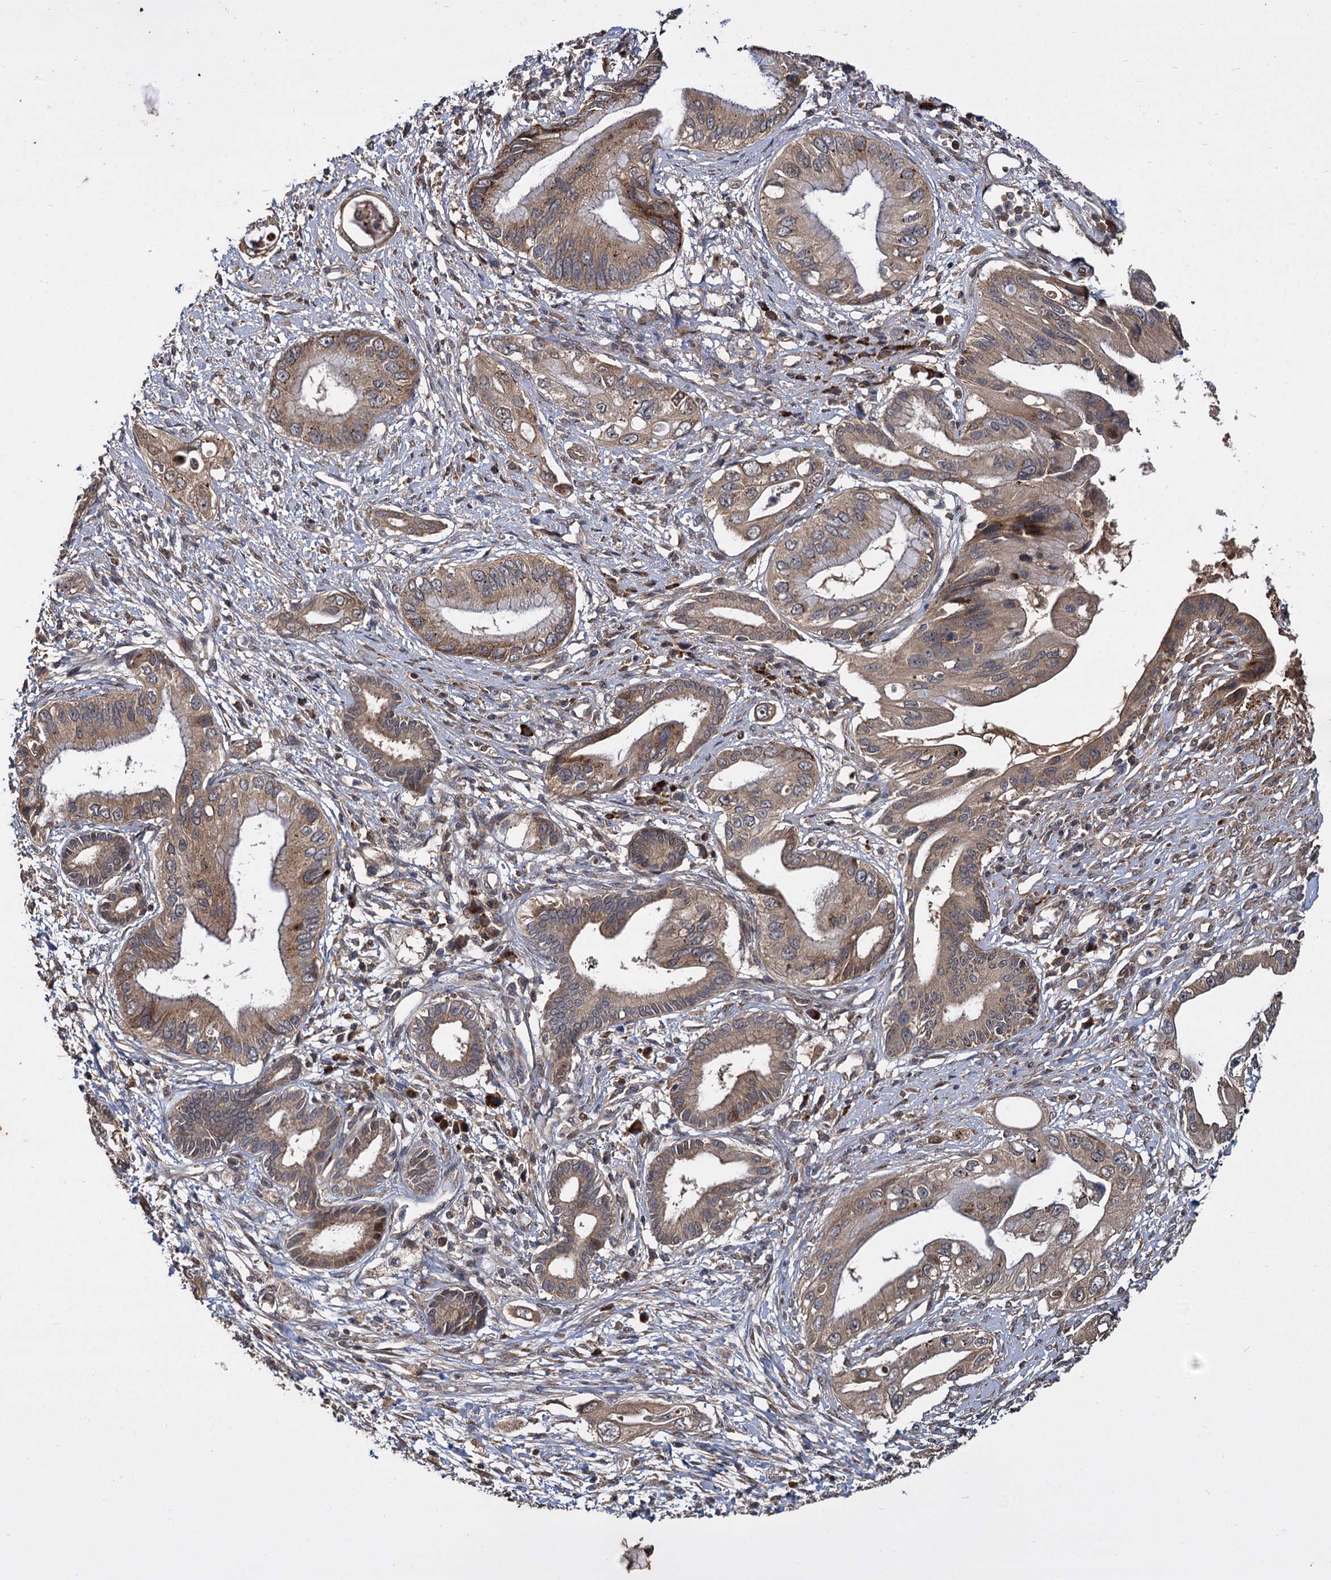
{"staining": {"intensity": "moderate", "quantity": ">75%", "location": "cytoplasmic/membranous"}, "tissue": "pancreatic cancer", "cell_type": "Tumor cells", "image_type": "cancer", "snomed": [{"axis": "morphology", "description": "Inflammation, NOS"}, {"axis": "morphology", "description": "Adenocarcinoma, NOS"}, {"axis": "topography", "description": "Pancreas"}], "caption": "Immunohistochemistry (IHC) staining of pancreatic adenocarcinoma, which demonstrates medium levels of moderate cytoplasmic/membranous expression in approximately >75% of tumor cells indicating moderate cytoplasmic/membranous protein staining. The staining was performed using DAB (brown) for protein detection and nuclei were counterstained in hematoxylin (blue).", "gene": "INPPL1", "patient": {"sex": "female", "age": 56}}